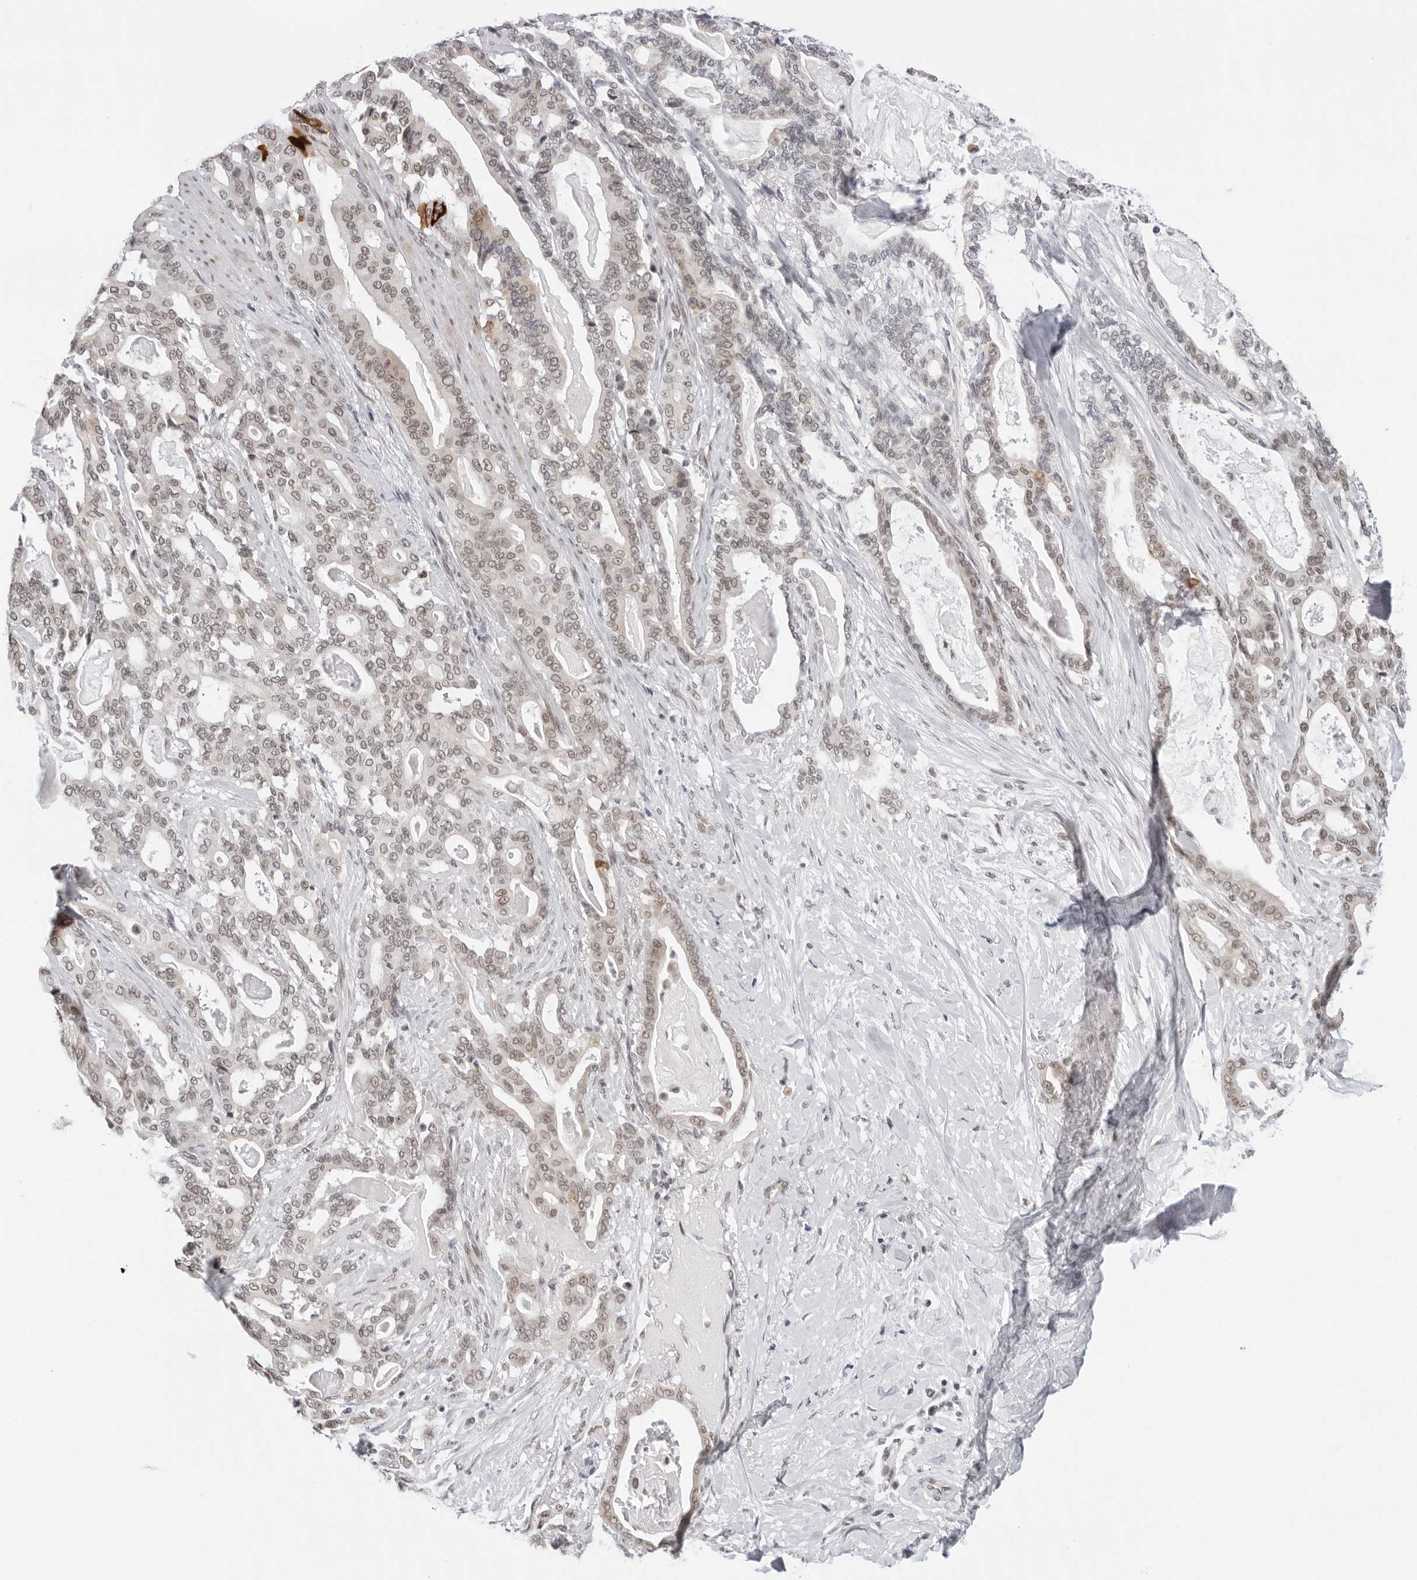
{"staining": {"intensity": "weak", "quantity": "25%-75%", "location": "cytoplasmic/membranous"}, "tissue": "pancreatic cancer", "cell_type": "Tumor cells", "image_type": "cancer", "snomed": [{"axis": "morphology", "description": "Adenocarcinoma, NOS"}, {"axis": "topography", "description": "Pancreas"}], "caption": "Human pancreatic cancer stained with a protein marker exhibits weak staining in tumor cells.", "gene": "FOXK2", "patient": {"sex": "male", "age": 63}}